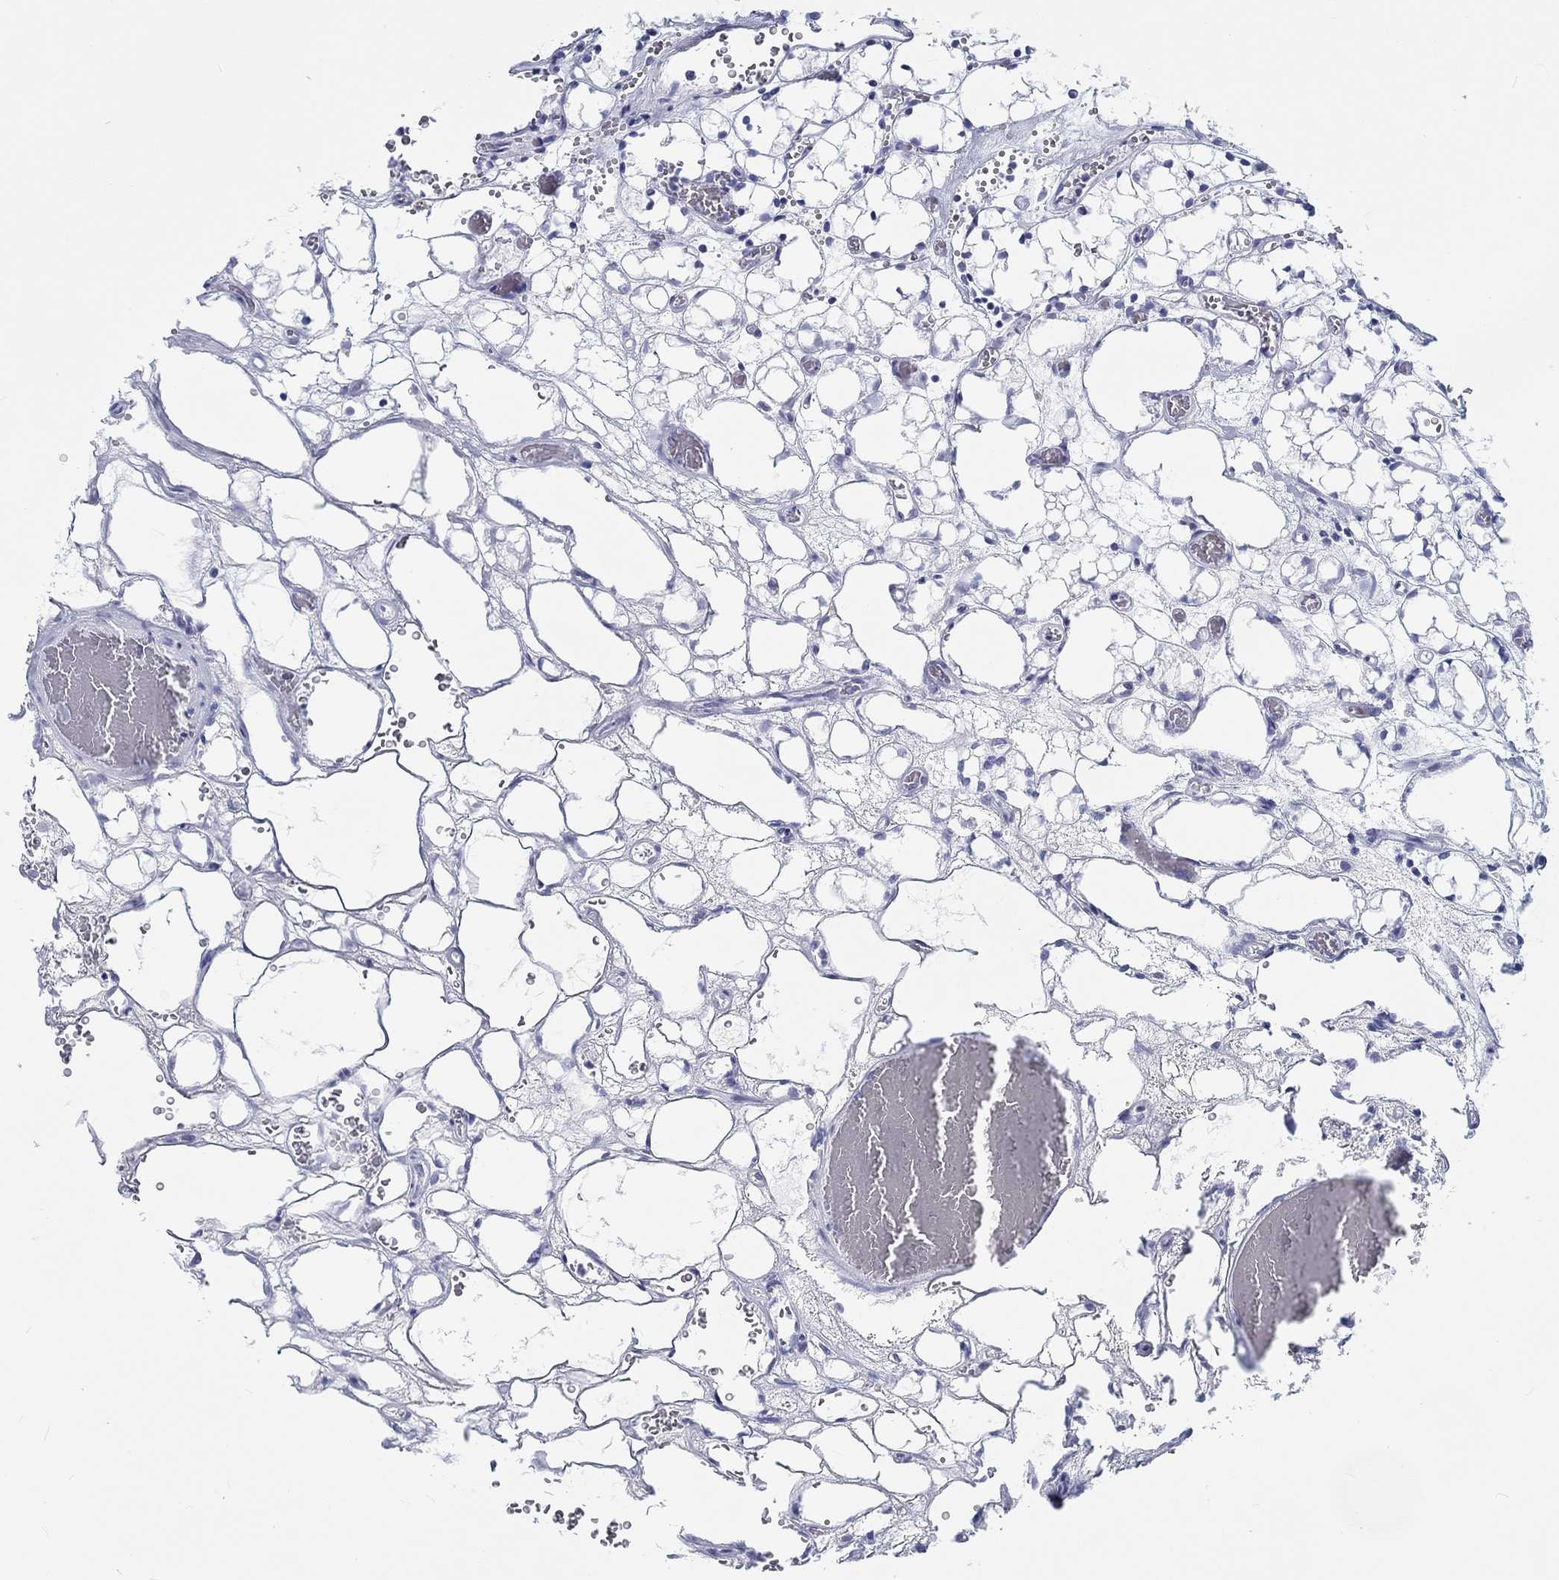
{"staining": {"intensity": "negative", "quantity": "none", "location": "none"}, "tissue": "renal cancer", "cell_type": "Tumor cells", "image_type": "cancer", "snomed": [{"axis": "morphology", "description": "Adenocarcinoma, NOS"}, {"axis": "topography", "description": "Kidney"}], "caption": "Tumor cells are negative for brown protein staining in renal adenocarcinoma.", "gene": "H1-1", "patient": {"sex": "female", "age": 69}}